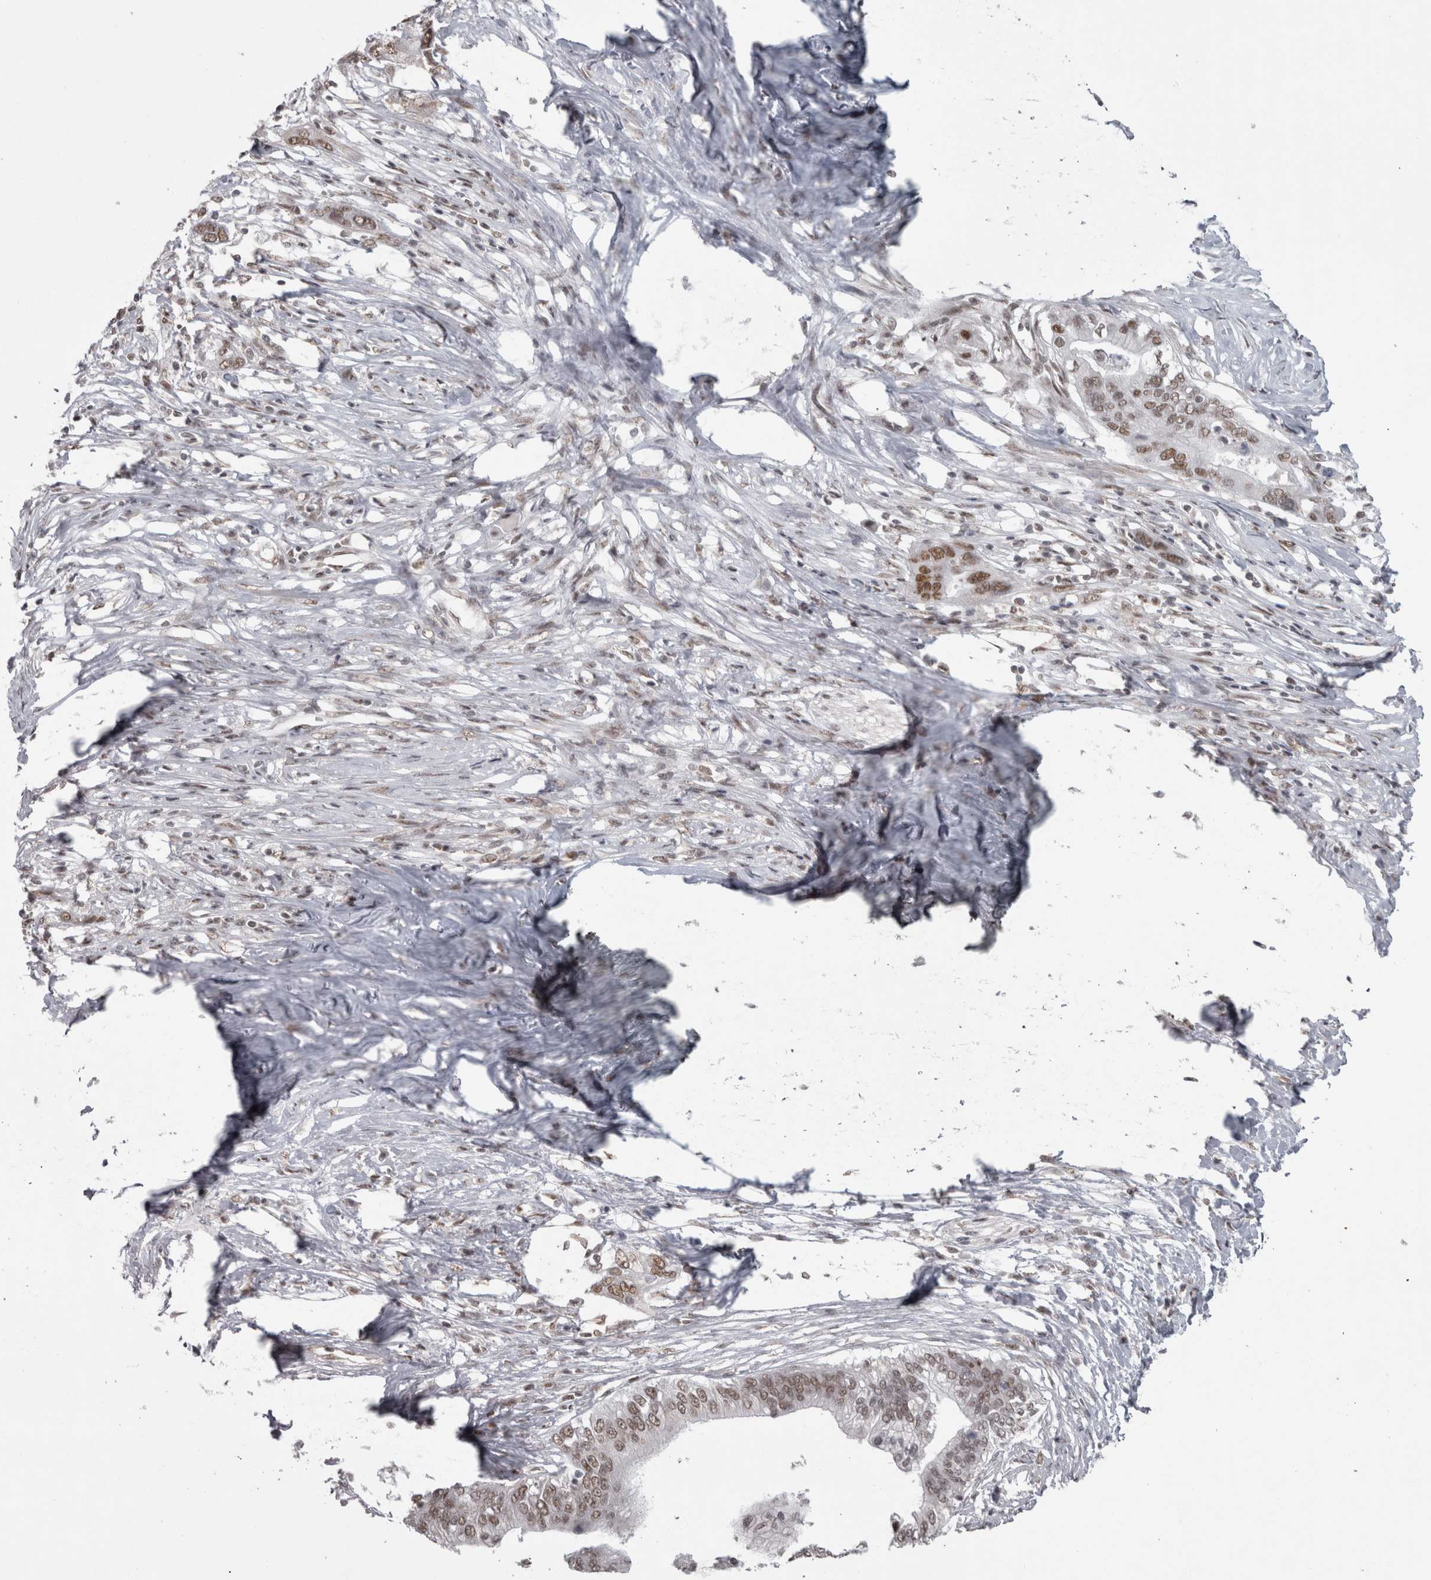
{"staining": {"intensity": "moderate", "quantity": "25%-75%", "location": "nuclear"}, "tissue": "pancreatic cancer", "cell_type": "Tumor cells", "image_type": "cancer", "snomed": [{"axis": "morphology", "description": "Normal tissue, NOS"}, {"axis": "morphology", "description": "Adenocarcinoma, NOS"}, {"axis": "topography", "description": "Pancreas"}, {"axis": "topography", "description": "Peripheral nerve tissue"}], "caption": "Pancreatic cancer stained with a protein marker demonstrates moderate staining in tumor cells.", "gene": "MICU3", "patient": {"sex": "male", "age": 59}}